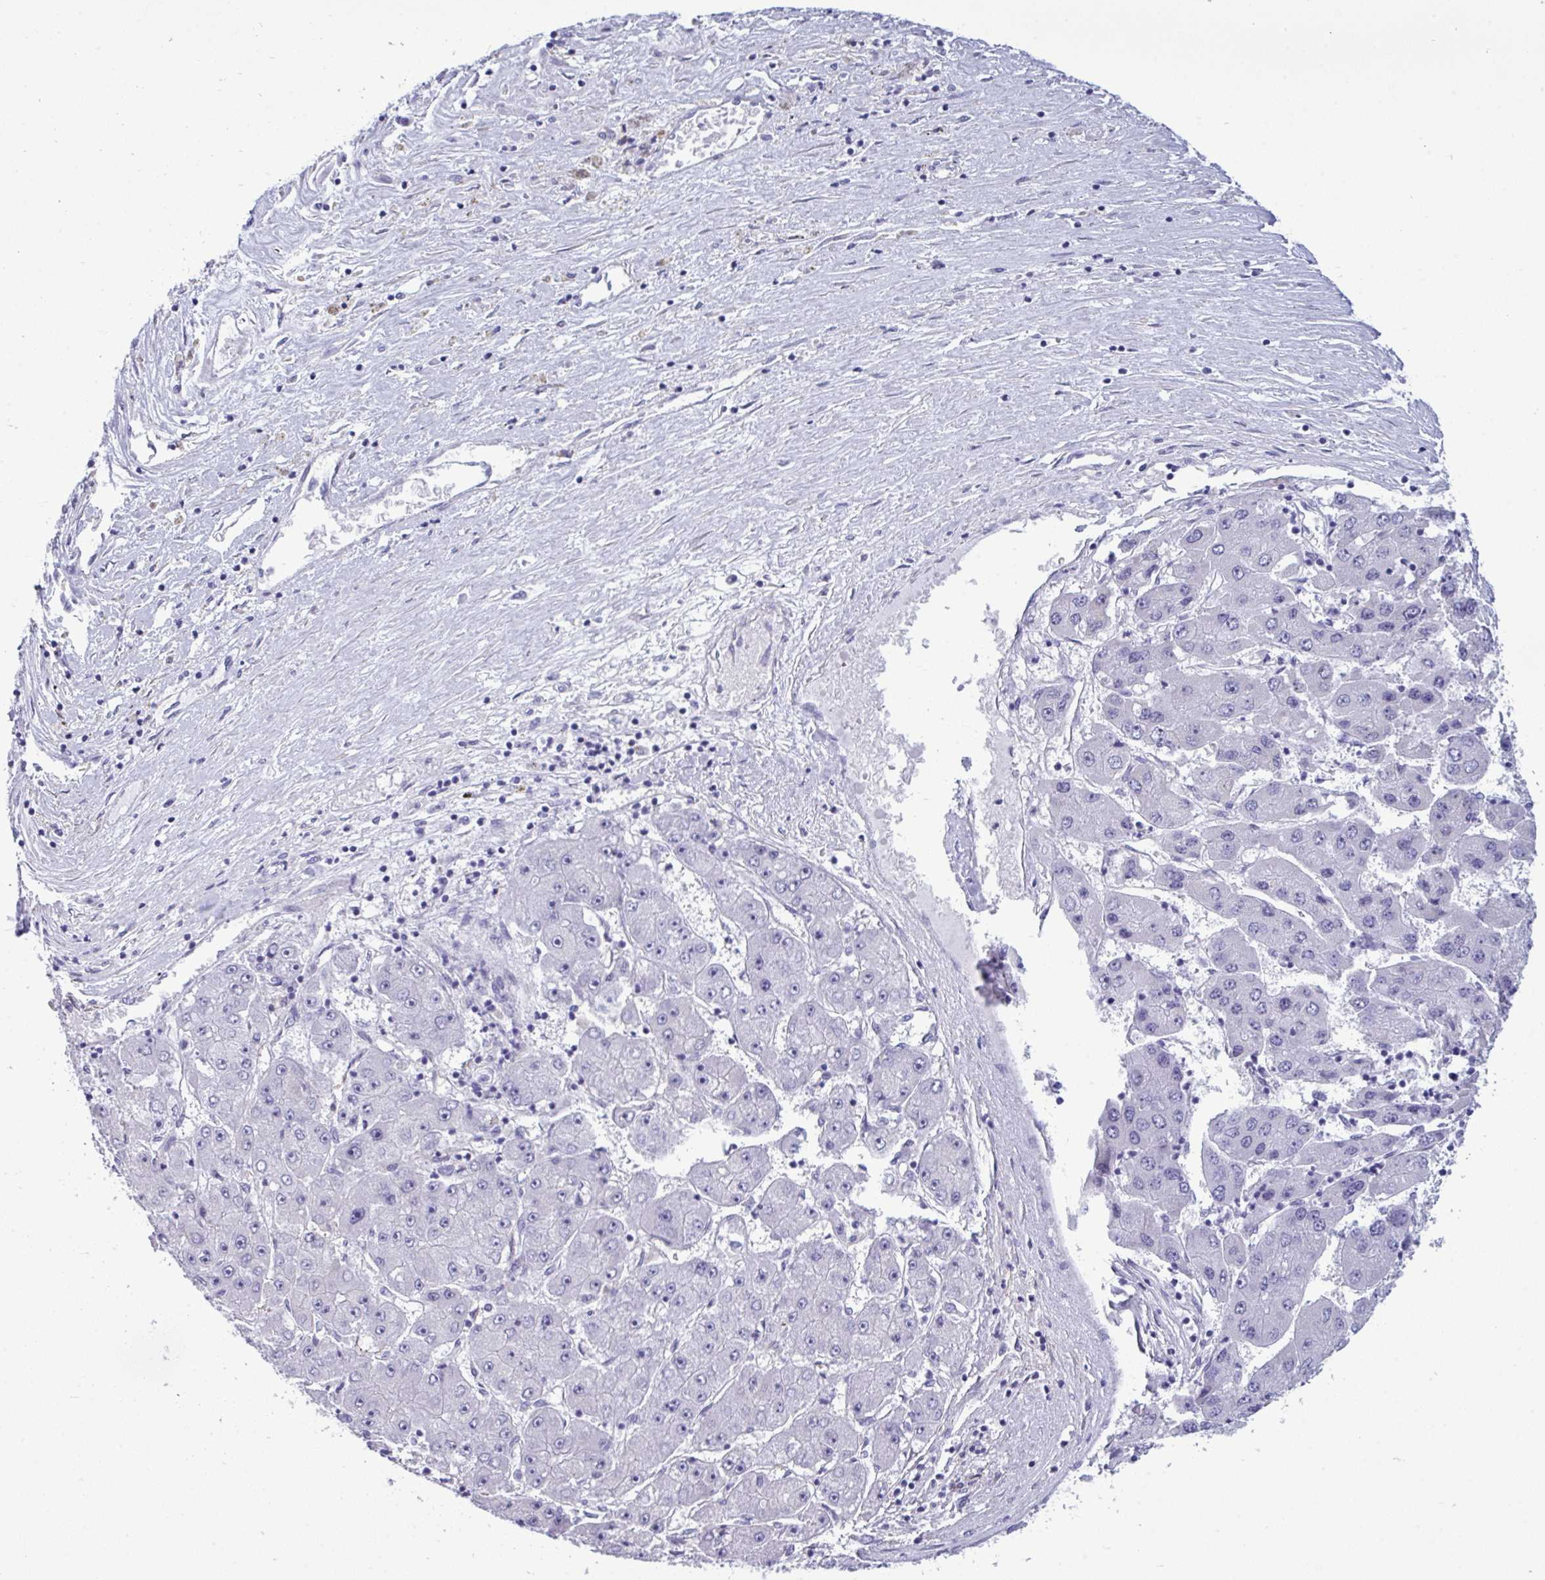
{"staining": {"intensity": "negative", "quantity": "none", "location": "none"}, "tissue": "liver cancer", "cell_type": "Tumor cells", "image_type": "cancer", "snomed": [{"axis": "morphology", "description": "Carcinoma, Hepatocellular, NOS"}, {"axis": "topography", "description": "Liver"}], "caption": "Micrograph shows no protein positivity in tumor cells of liver cancer tissue. (Stains: DAB immunohistochemistry (IHC) with hematoxylin counter stain, Microscopy: brightfield microscopy at high magnification).", "gene": "MYH10", "patient": {"sex": "female", "age": 61}}